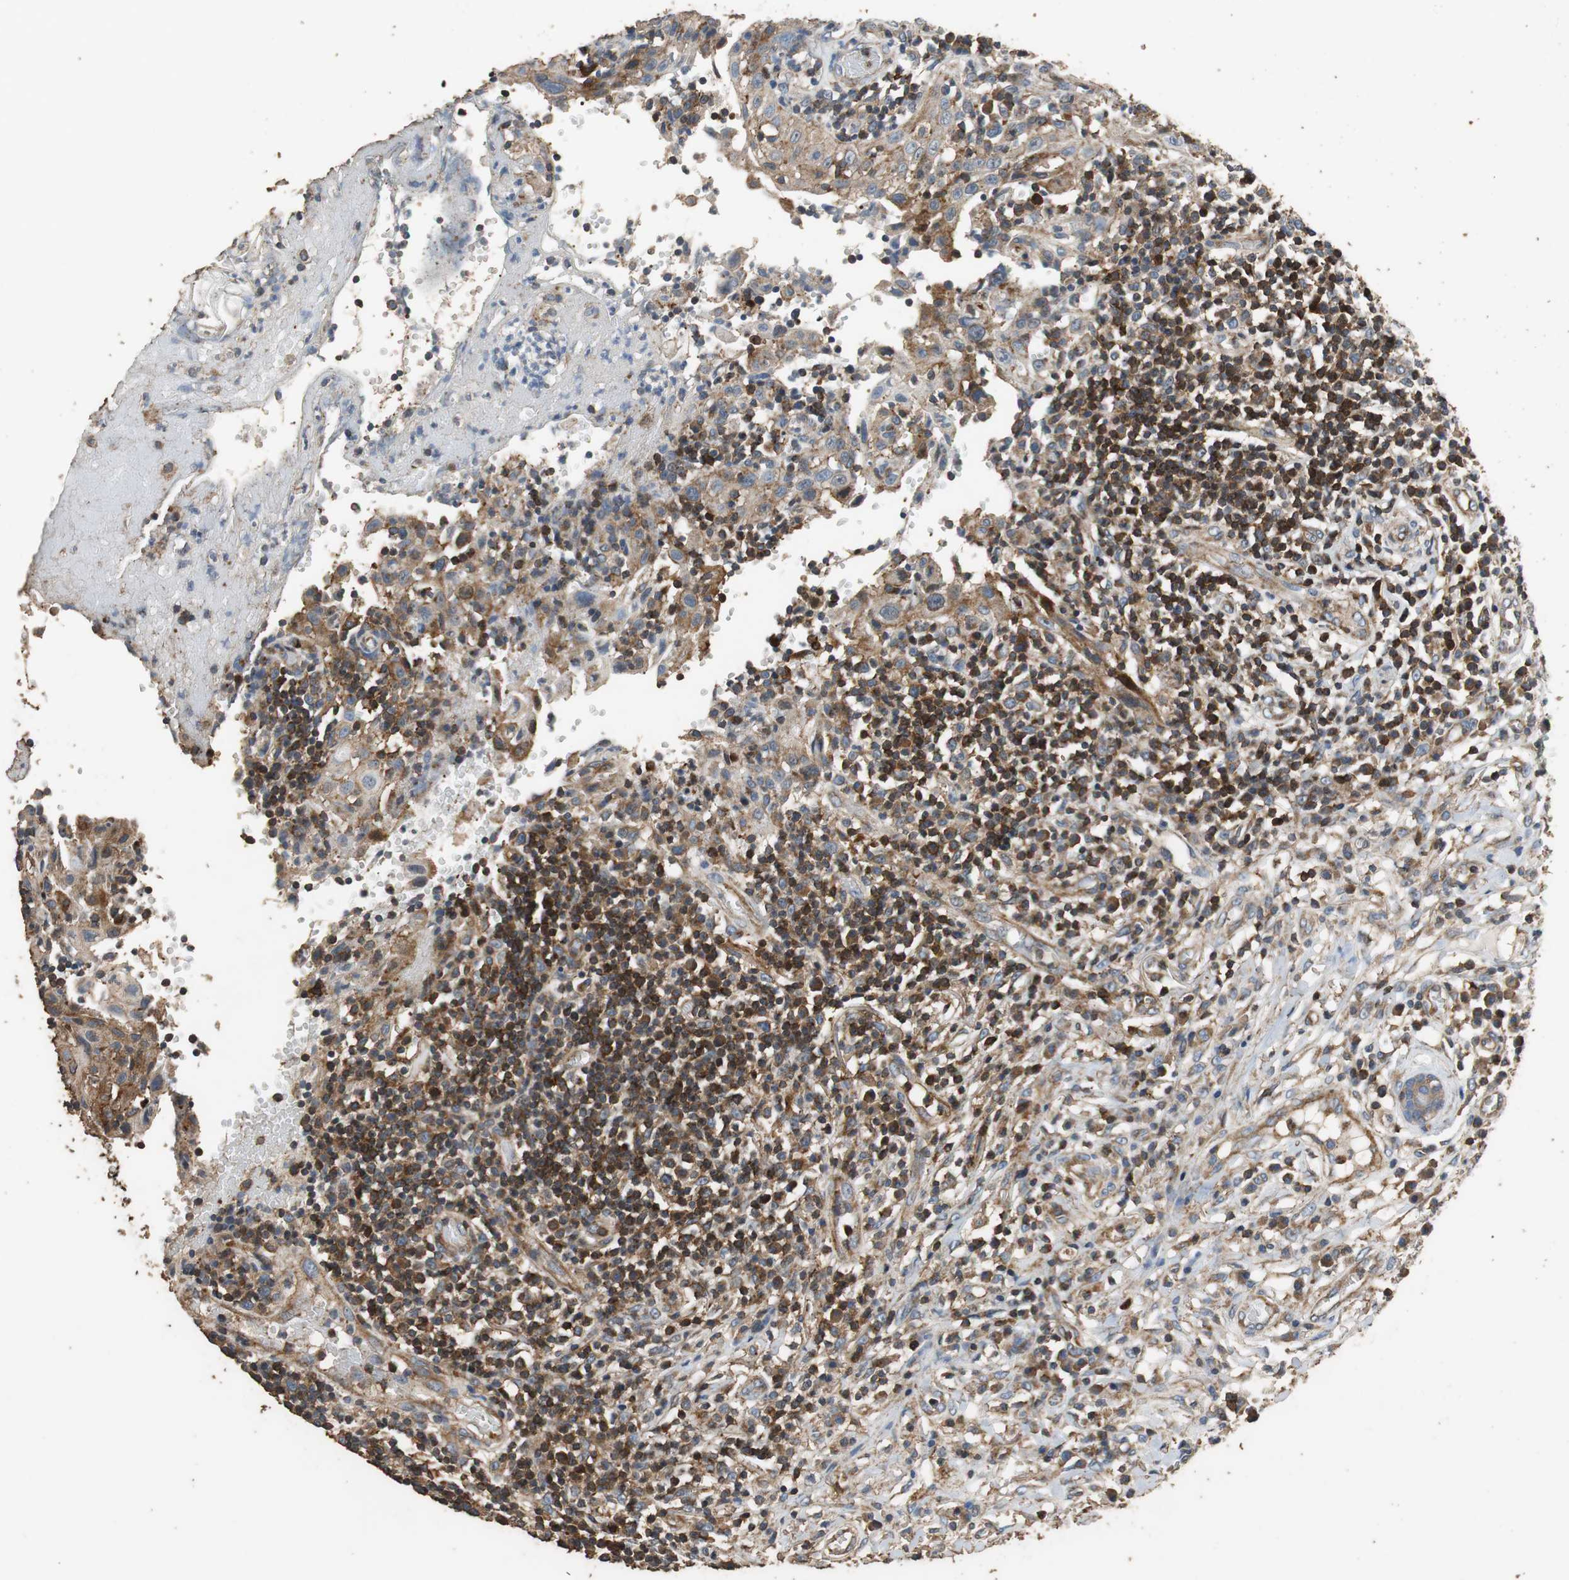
{"staining": {"intensity": "moderate", "quantity": ">75%", "location": "cytoplasmic/membranous"}, "tissue": "thyroid cancer", "cell_type": "Tumor cells", "image_type": "cancer", "snomed": [{"axis": "morphology", "description": "Carcinoma, NOS"}, {"axis": "topography", "description": "Thyroid gland"}], "caption": "The image reveals a brown stain indicating the presence of a protein in the cytoplasmic/membranous of tumor cells in thyroid cancer (carcinoma).", "gene": "PRKRA", "patient": {"sex": "female", "age": 77}}